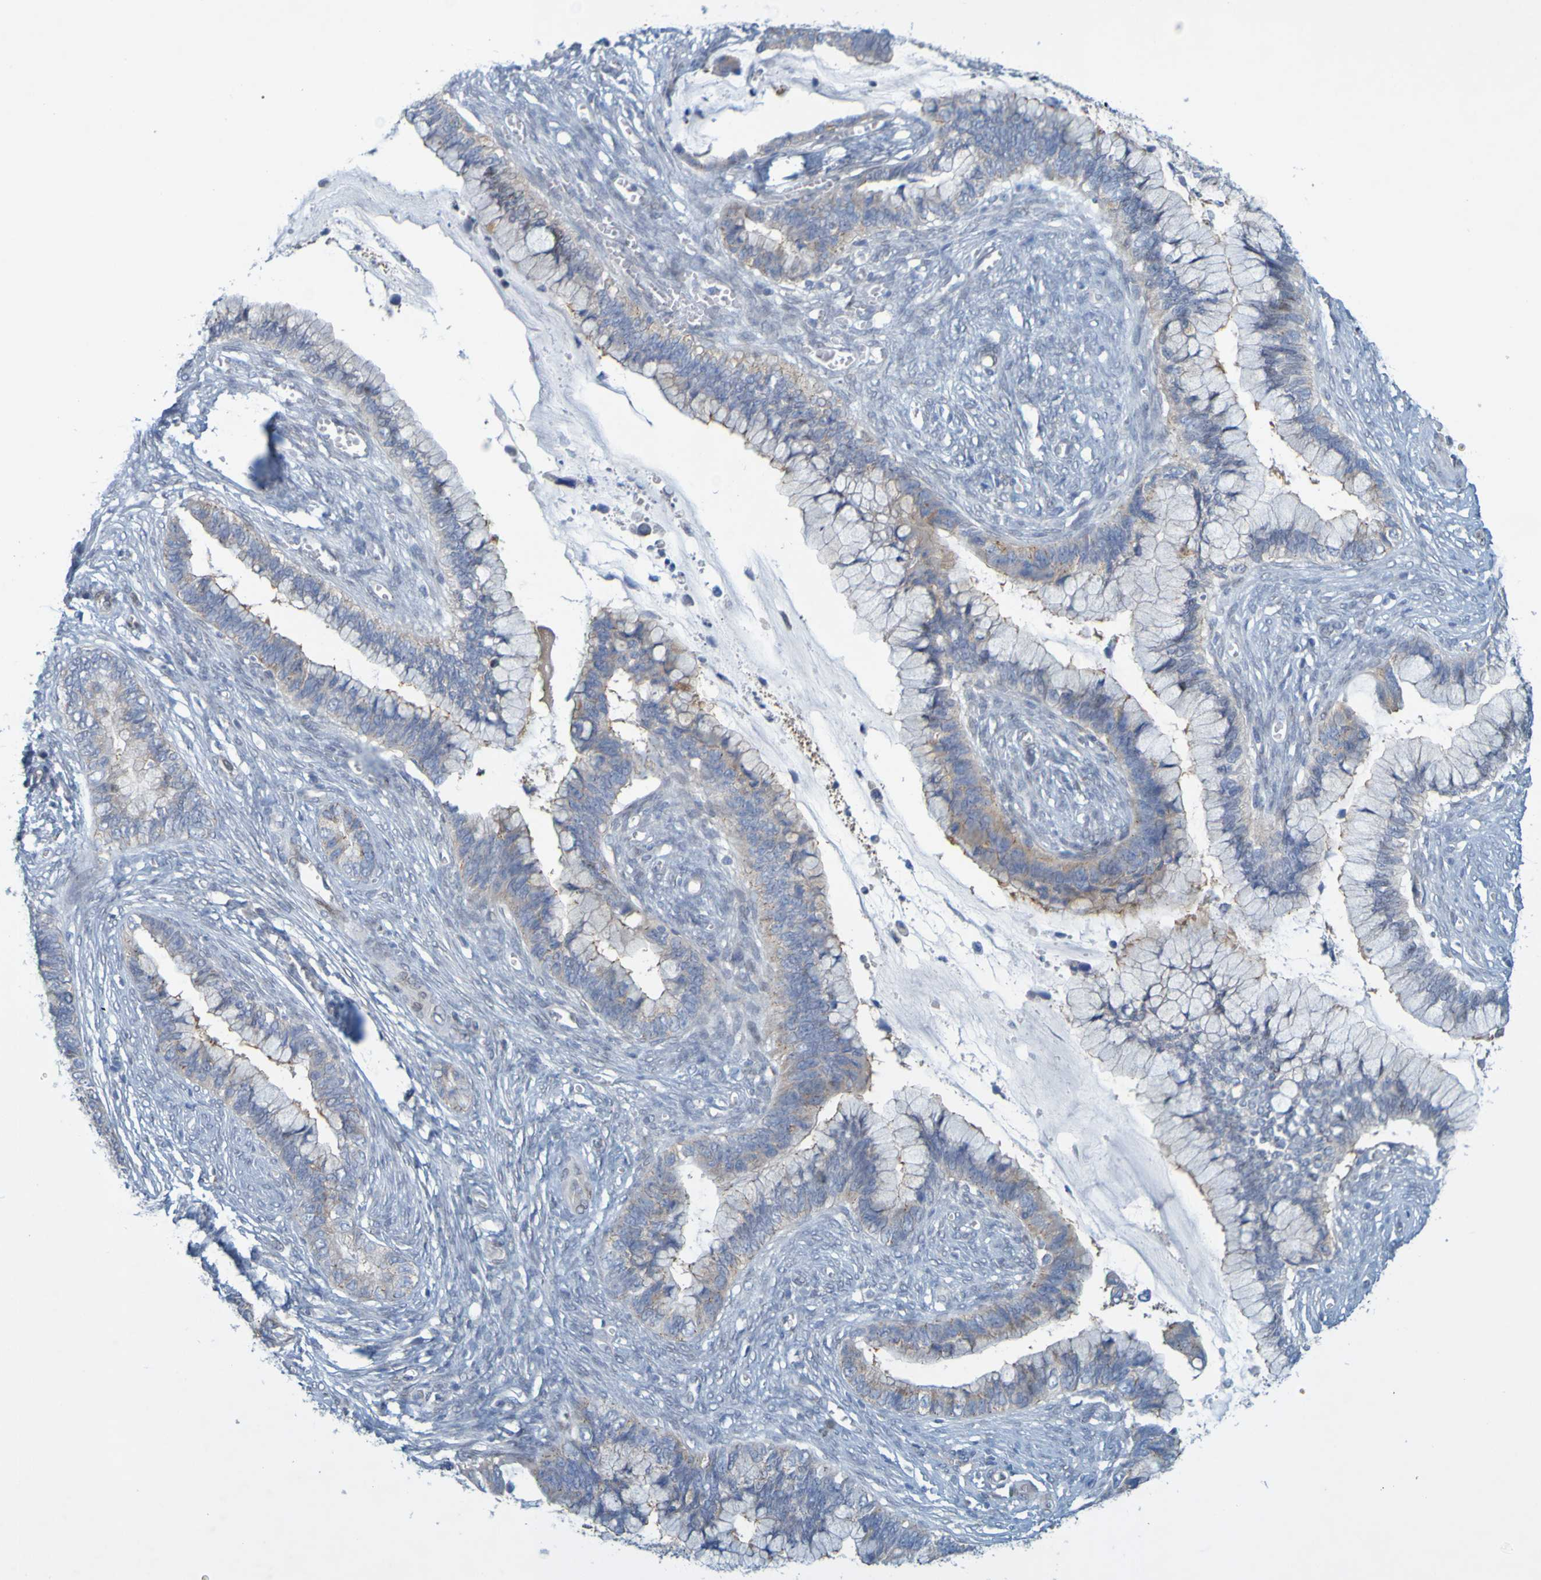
{"staining": {"intensity": "weak", "quantity": ">75%", "location": "cytoplasmic/membranous"}, "tissue": "cervical cancer", "cell_type": "Tumor cells", "image_type": "cancer", "snomed": [{"axis": "morphology", "description": "Adenocarcinoma, NOS"}, {"axis": "topography", "description": "Cervix"}], "caption": "This is an image of immunohistochemistry staining of cervical adenocarcinoma, which shows weak staining in the cytoplasmic/membranous of tumor cells.", "gene": "MAG", "patient": {"sex": "female", "age": 44}}